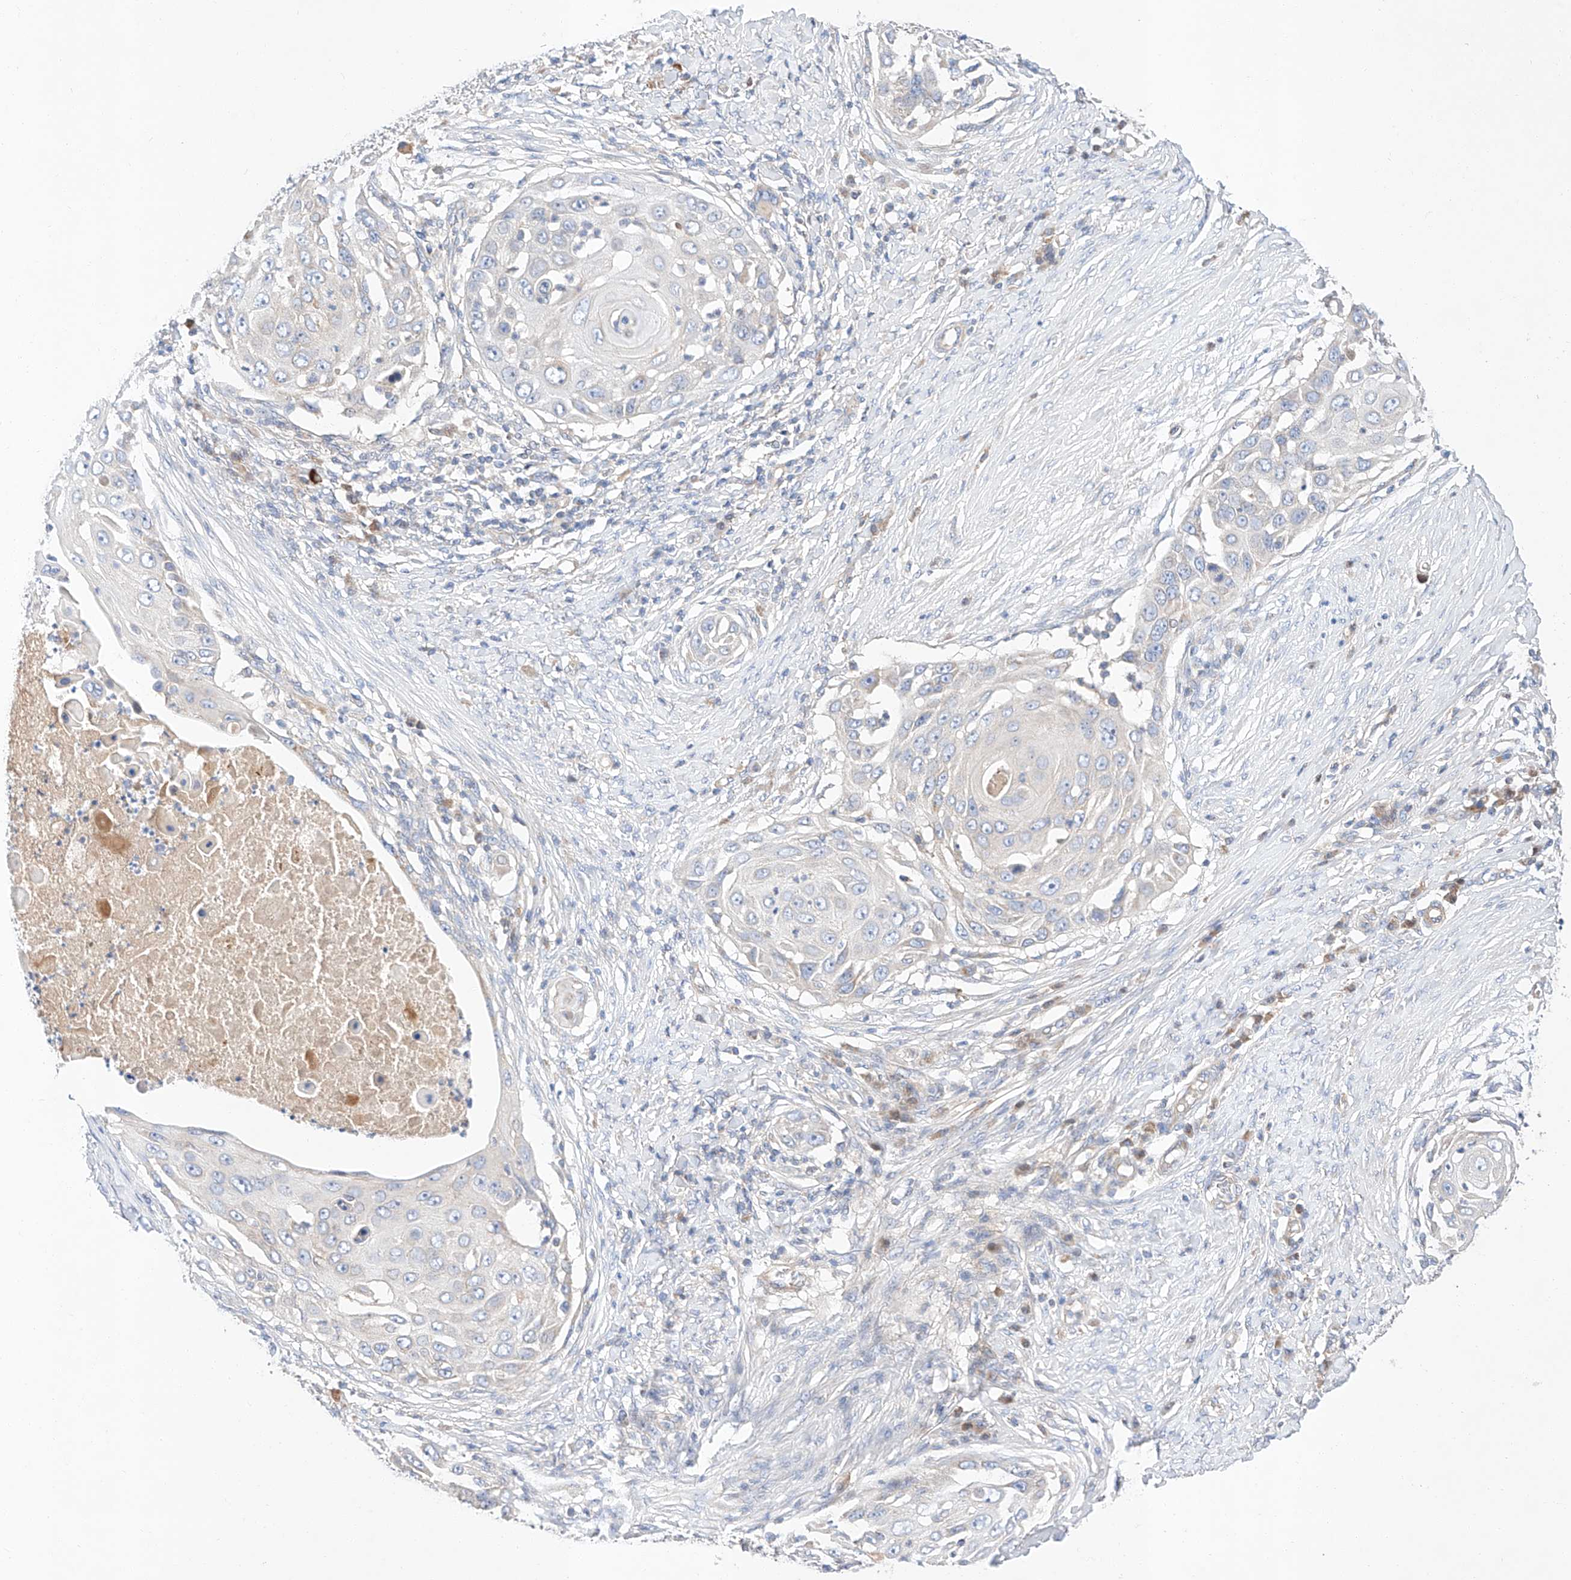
{"staining": {"intensity": "negative", "quantity": "none", "location": "none"}, "tissue": "skin cancer", "cell_type": "Tumor cells", "image_type": "cancer", "snomed": [{"axis": "morphology", "description": "Squamous cell carcinoma, NOS"}, {"axis": "topography", "description": "Skin"}], "caption": "DAB (3,3'-diaminobenzidine) immunohistochemical staining of skin squamous cell carcinoma exhibits no significant expression in tumor cells. (Stains: DAB immunohistochemistry (IHC) with hematoxylin counter stain, Microscopy: brightfield microscopy at high magnification).", "gene": "C6orf118", "patient": {"sex": "female", "age": 44}}